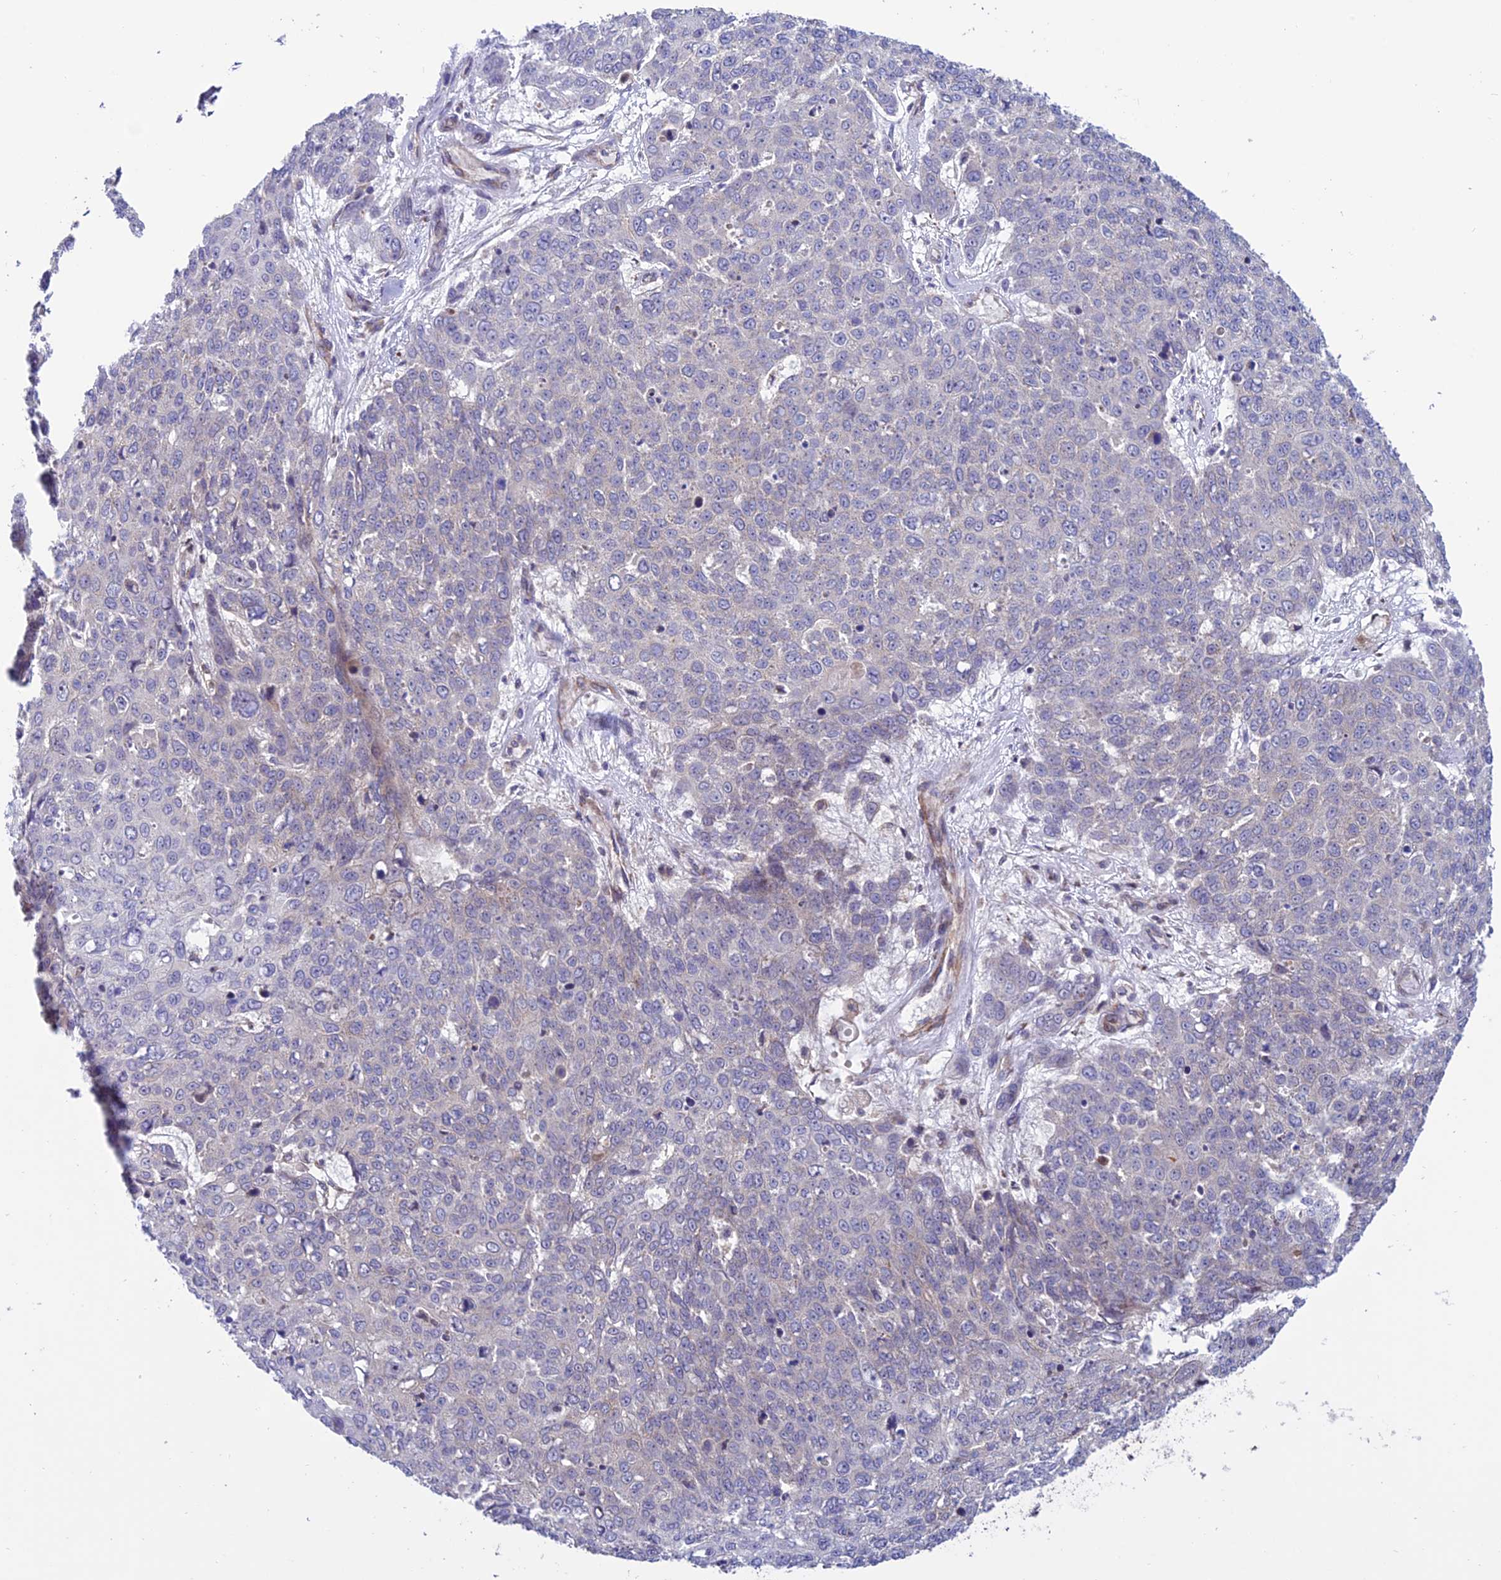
{"staining": {"intensity": "negative", "quantity": "none", "location": "none"}, "tissue": "skin cancer", "cell_type": "Tumor cells", "image_type": "cancer", "snomed": [{"axis": "morphology", "description": "Squamous cell carcinoma, NOS"}, {"axis": "topography", "description": "Skin"}], "caption": "Tumor cells are negative for protein expression in human skin cancer.", "gene": "TNIP3", "patient": {"sex": "male", "age": 71}}